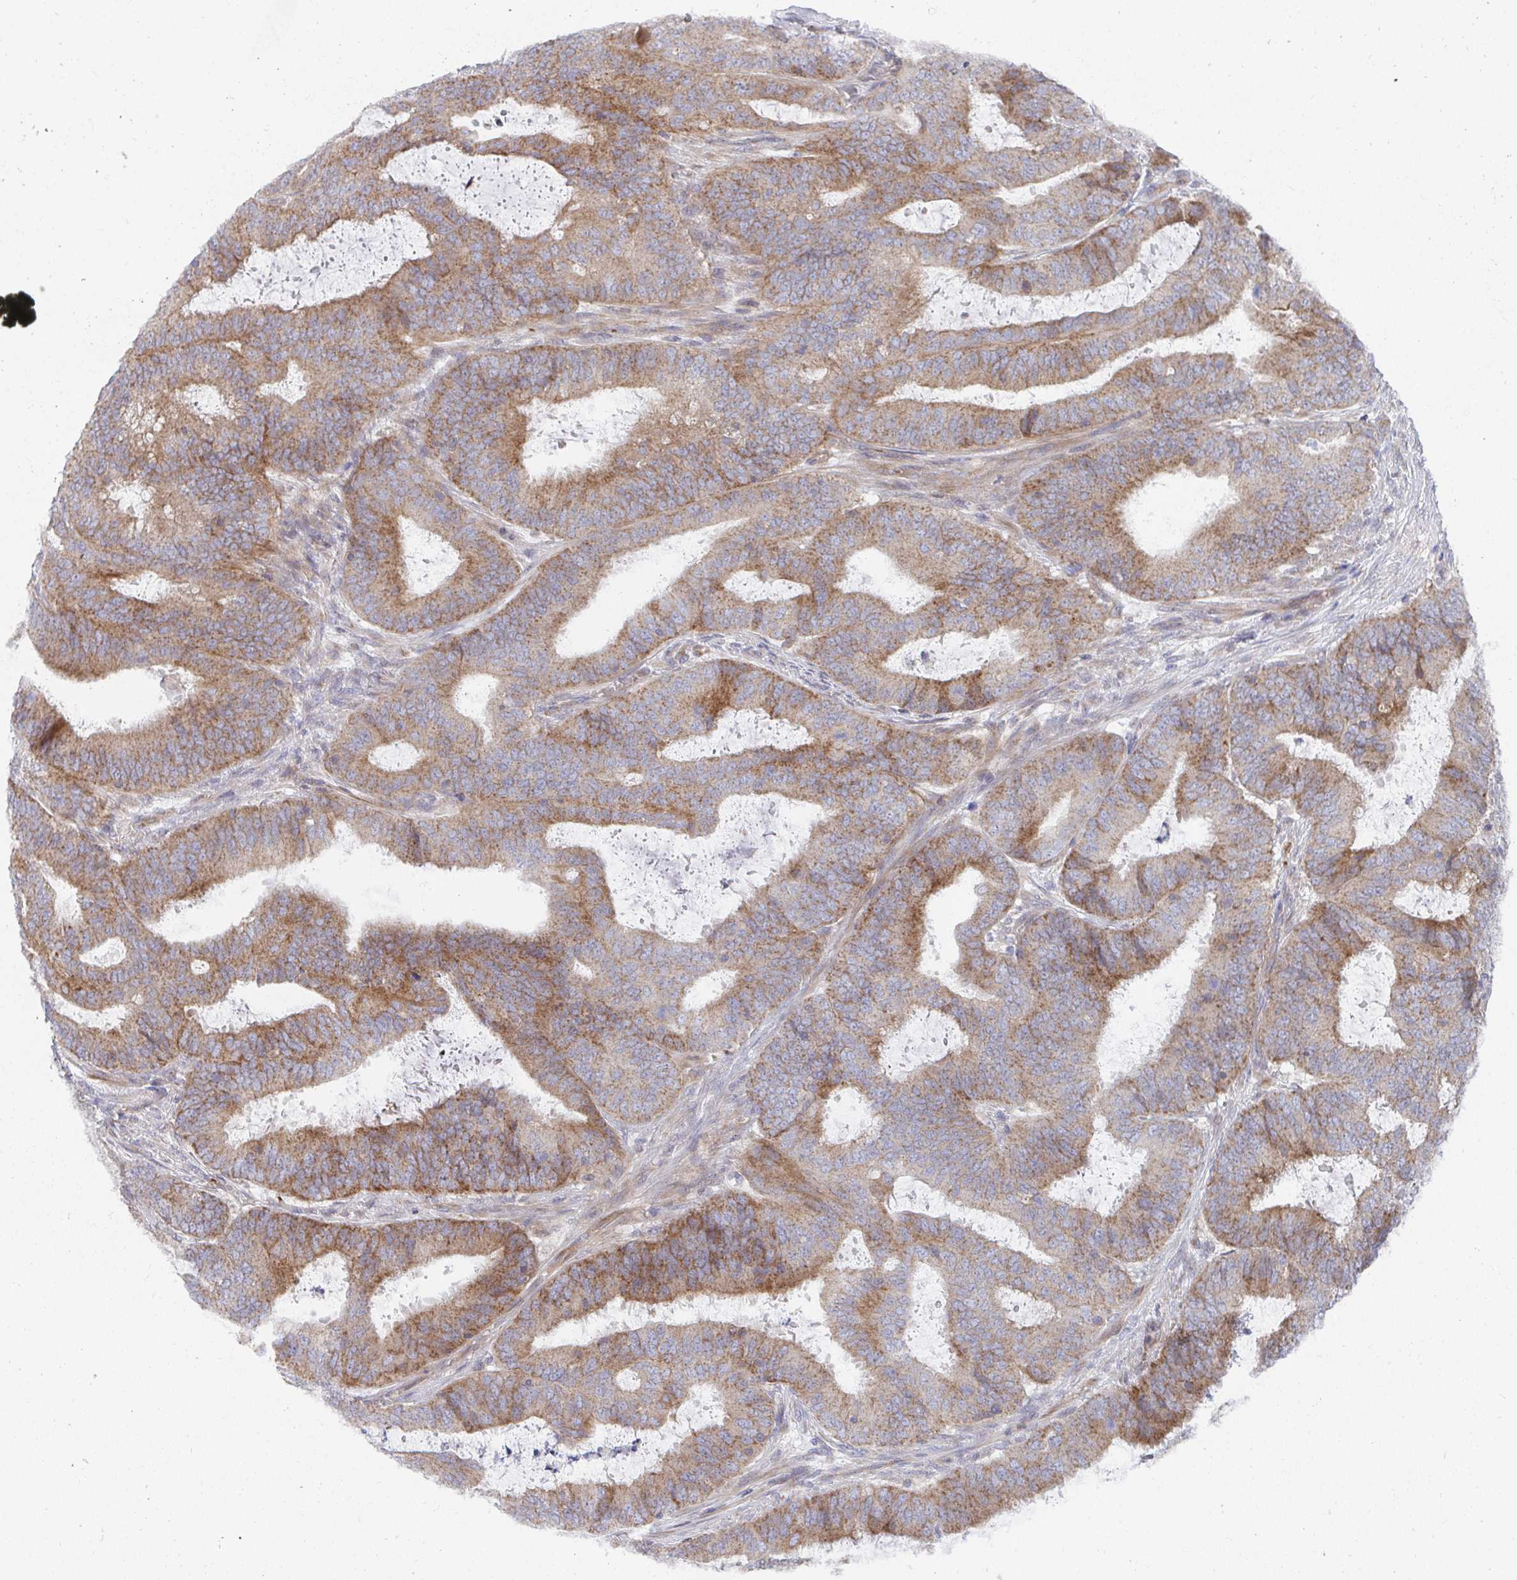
{"staining": {"intensity": "moderate", "quantity": ">75%", "location": "cytoplasmic/membranous"}, "tissue": "endometrial cancer", "cell_type": "Tumor cells", "image_type": "cancer", "snomed": [{"axis": "morphology", "description": "Adenocarcinoma, NOS"}, {"axis": "topography", "description": "Endometrium"}], "caption": "A histopathology image of adenocarcinoma (endometrial) stained for a protein demonstrates moderate cytoplasmic/membranous brown staining in tumor cells. (Brightfield microscopy of DAB IHC at high magnification).", "gene": "EIF1AD", "patient": {"sex": "female", "age": 51}}